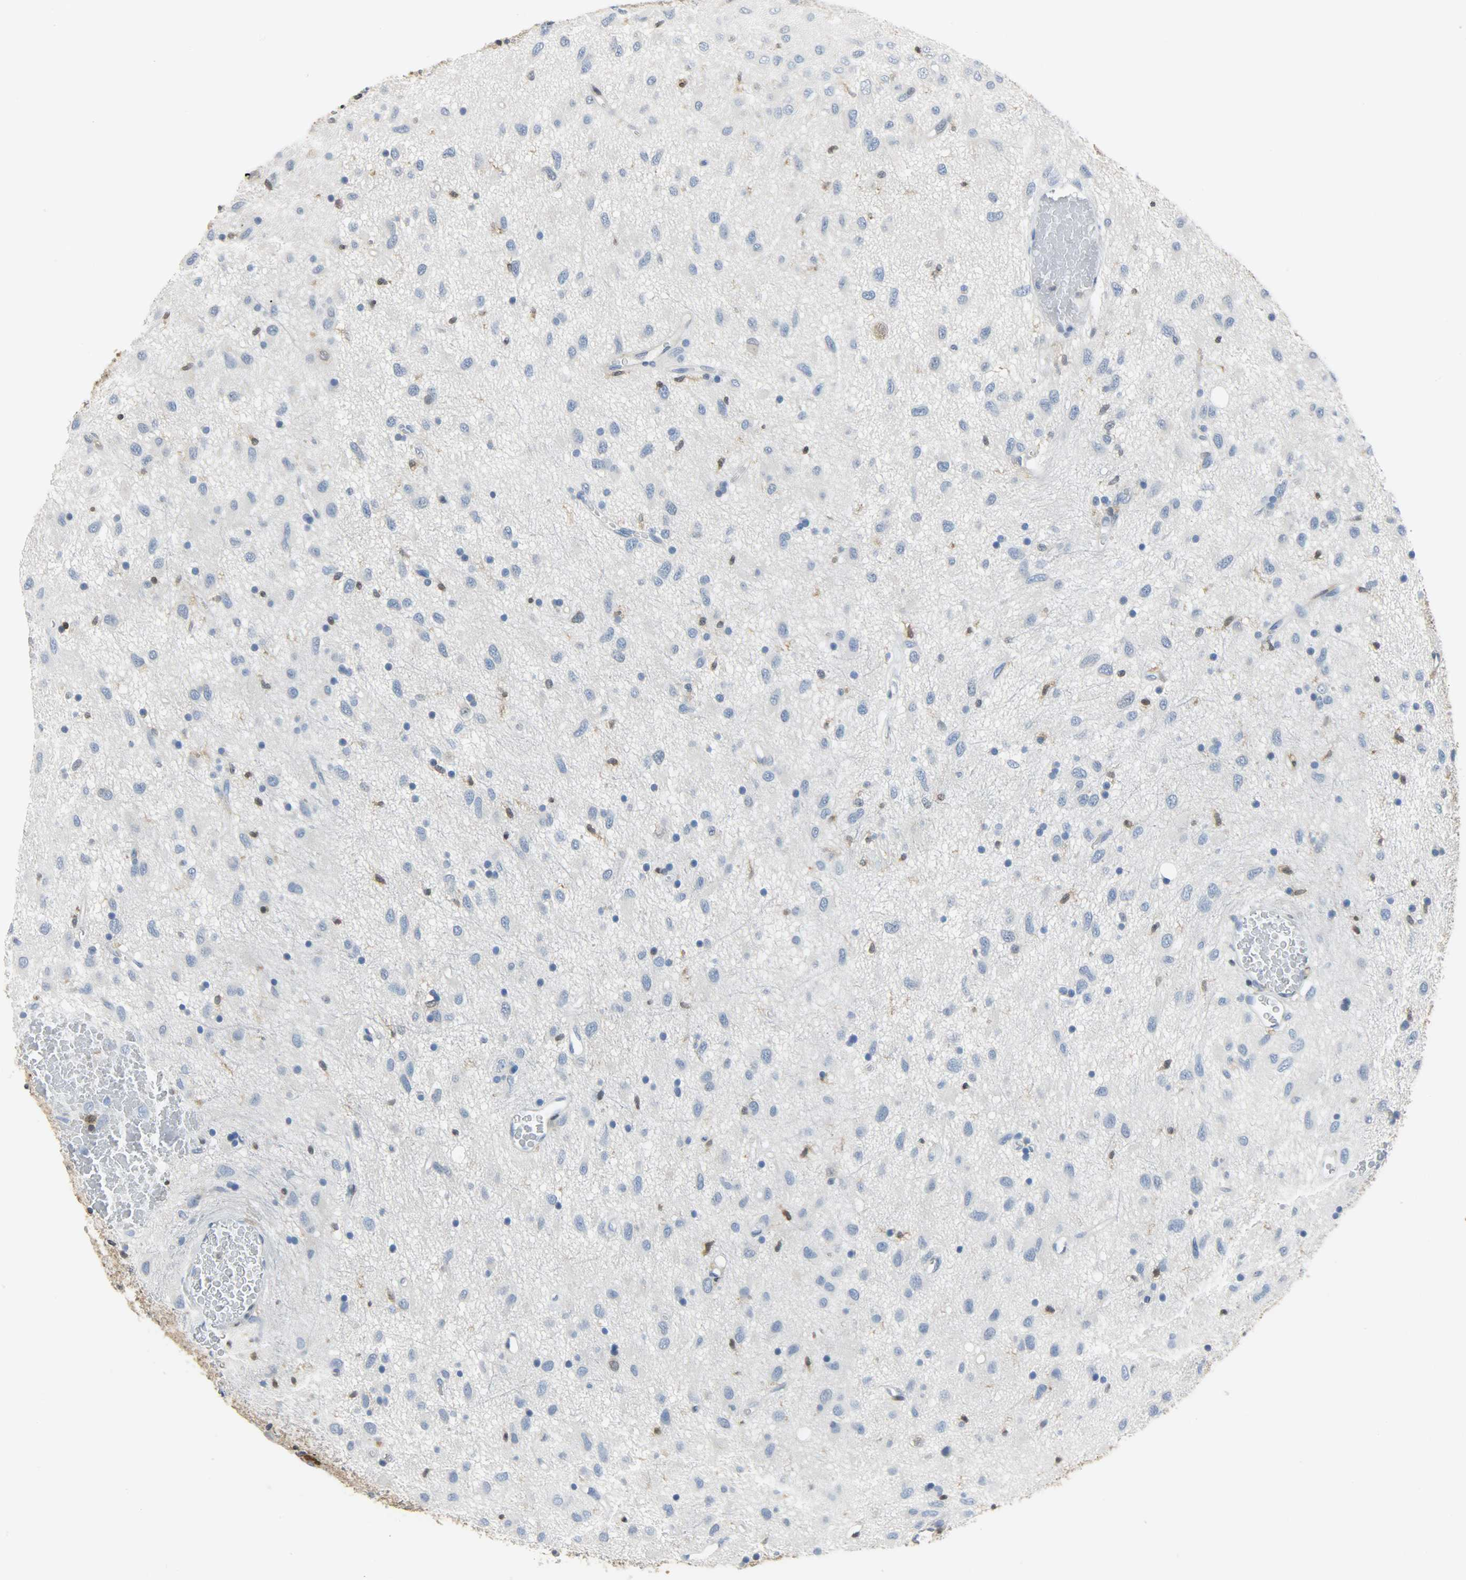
{"staining": {"intensity": "negative", "quantity": "none", "location": "none"}, "tissue": "glioma", "cell_type": "Tumor cells", "image_type": "cancer", "snomed": [{"axis": "morphology", "description": "Glioma, malignant, Low grade"}, {"axis": "topography", "description": "Brain"}], "caption": "This is an immunohistochemistry micrograph of glioma. There is no staining in tumor cells.", "gene": "EIF4EBP1", "patient": {"sex": "male", "age": 77}}